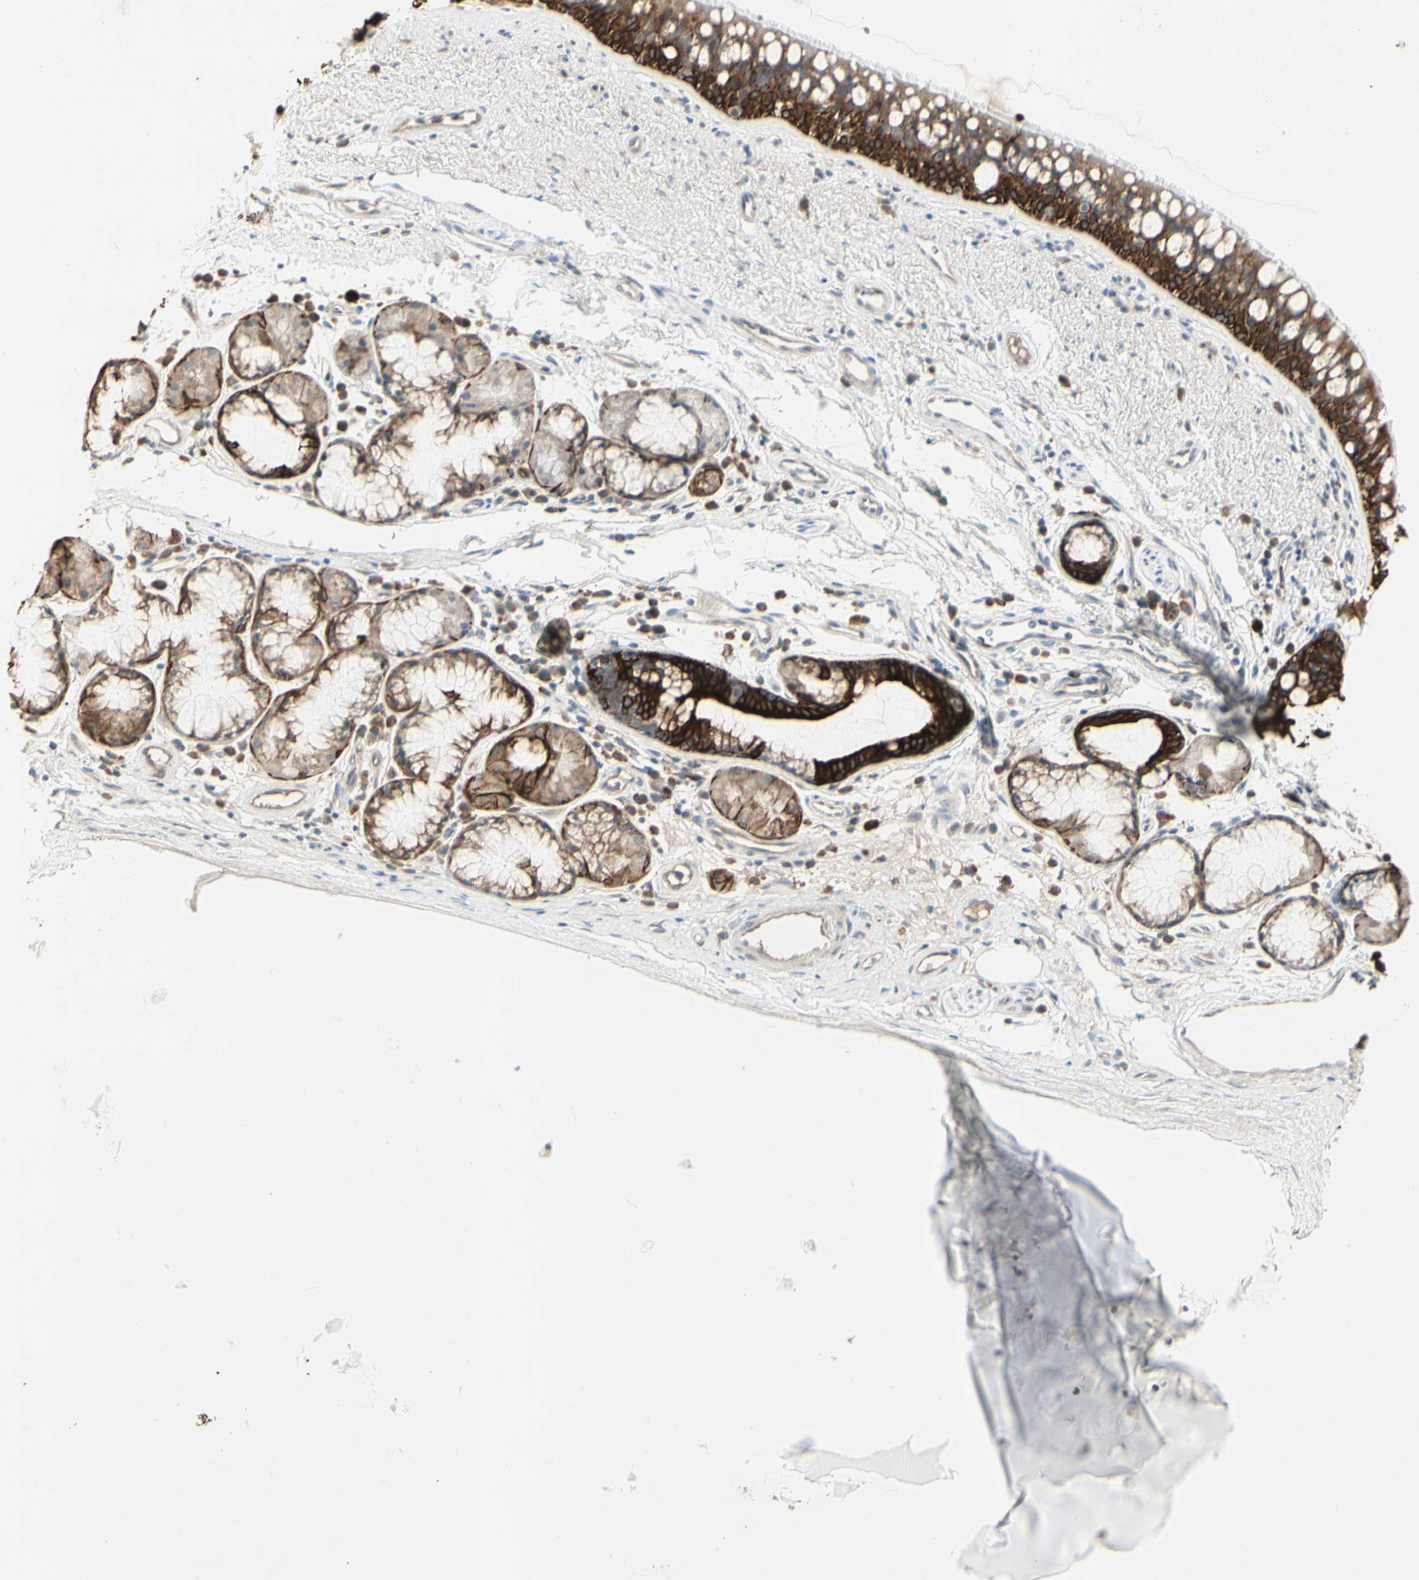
{"staining": {"intensity": "strong", "quantity": ">75%", "location": "cytoplasmic/membranous"}, "tissue": "bronchus", "cell_type": "Respiratory epithelial cells", "image_type": "normal", "snomed": [{"axis": "morphology", "description": "Normal tissue, NOS"}, {"axis": "topography", "description": "Bronchus"}], "caption": "Respiratory epithelial cells exhibit strong cytoplasmic/membranous staining in about >75% of cells in unremarkable bronchus. Nuclei are stained in blue.", "gene": "SKIL", "patient": {"sex": "female", "age": 54}}